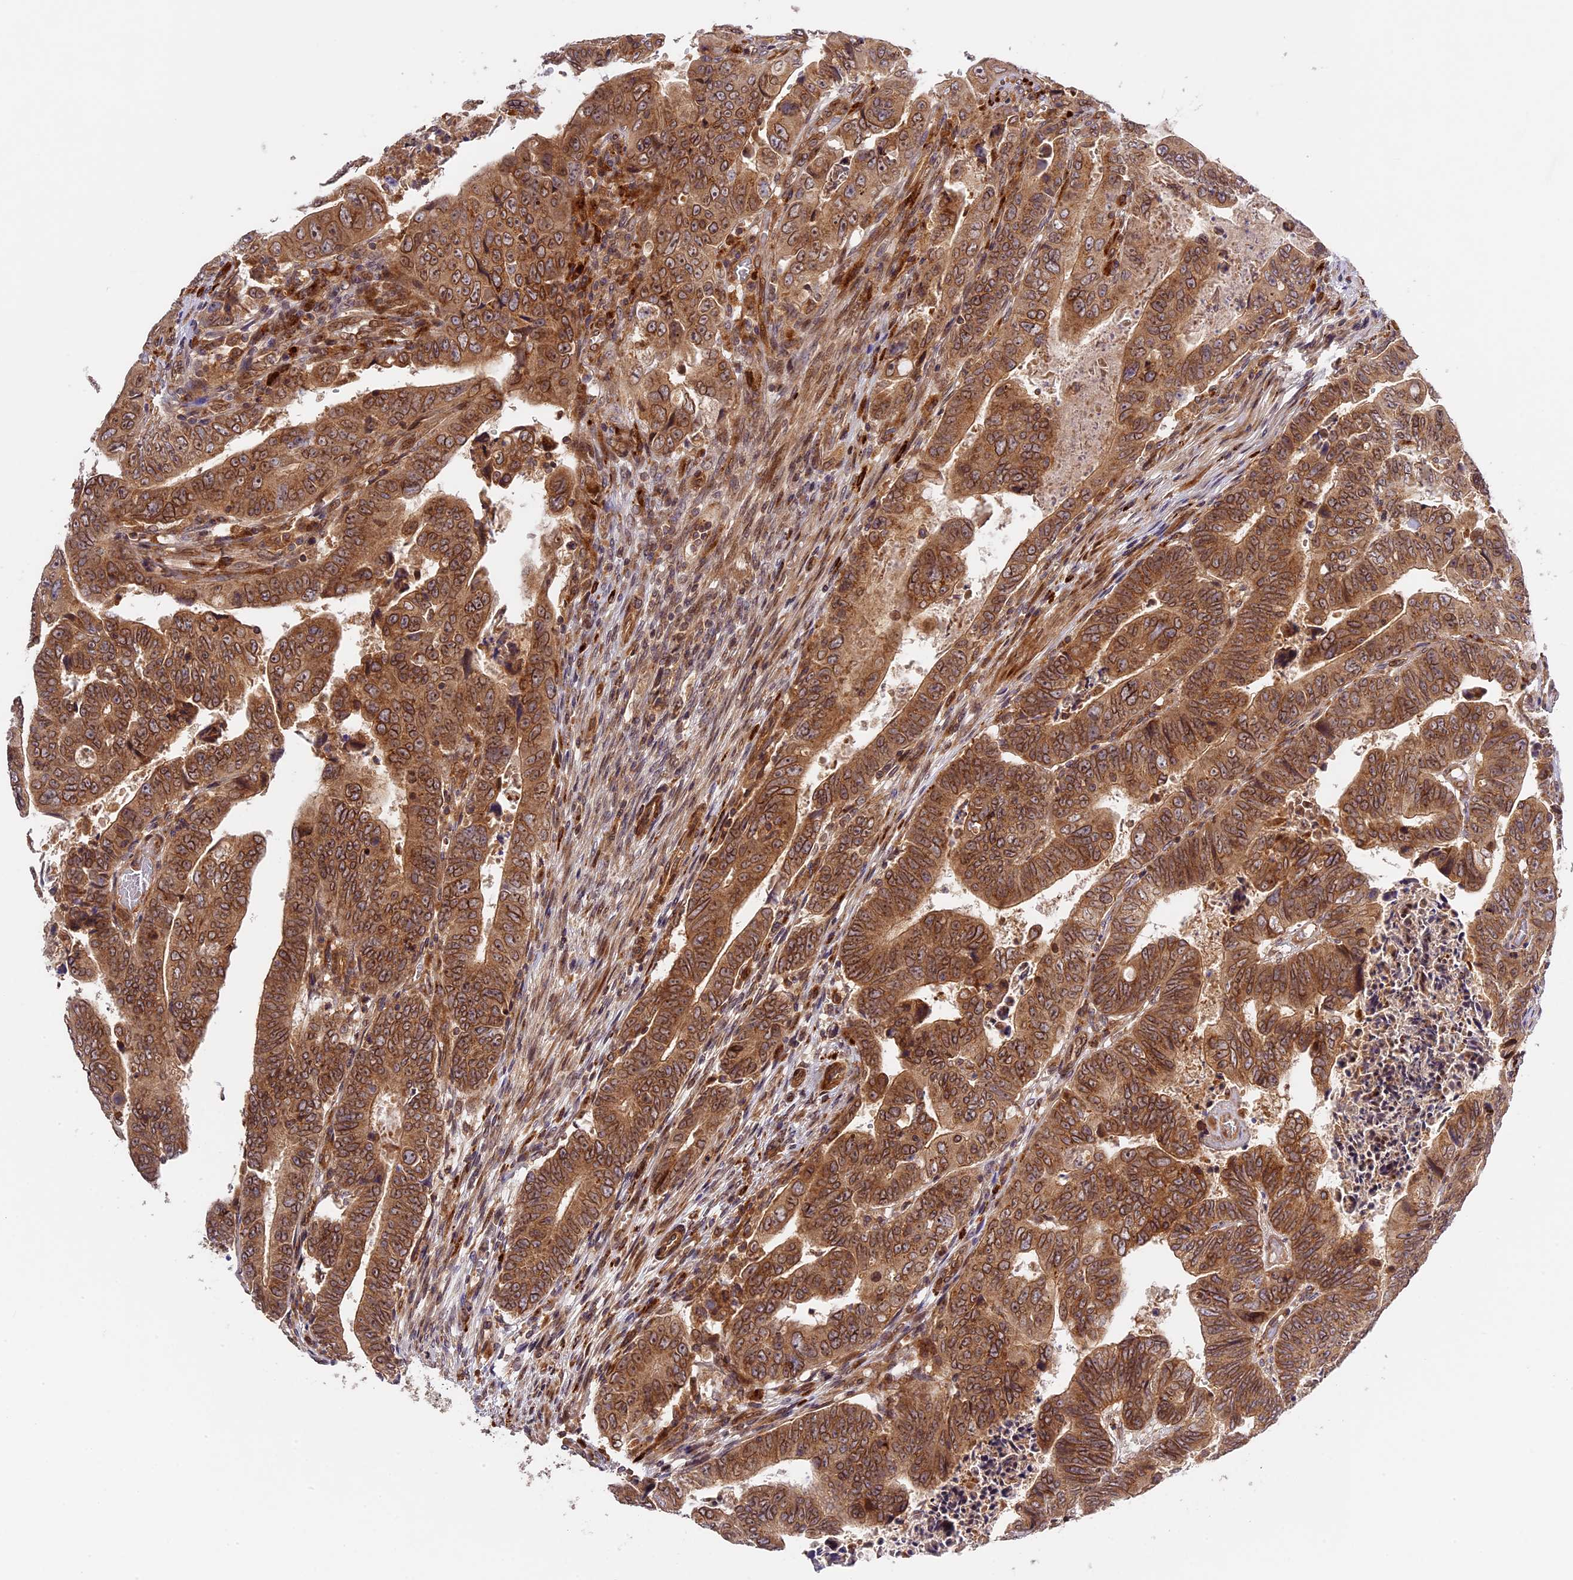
{"staining": {"intensity": "moderate", "quantity": ">75%", "location": "cytoplasmic/membranous,nuclear"}, "tissue": "colorectal cancer", "cell_type": "Tumor cells", "image_type": "cancer", "snomed": [{"axis": "morphology", "description": "Normal tissue, NOS"}, {"axis": "morphology", "description": "Adenocarcinoma, NOS"}, {"axis": "topography", "description": "Rectum"}], "caption": "Protein expression by immunohistochemistry reveals moderate cytoplasmic/membranous and nuclear staining in about >75% of tumor cells in colorectal cancer.", "gene": "DGKH", "patient": {"sex": "female", "age": 65}}